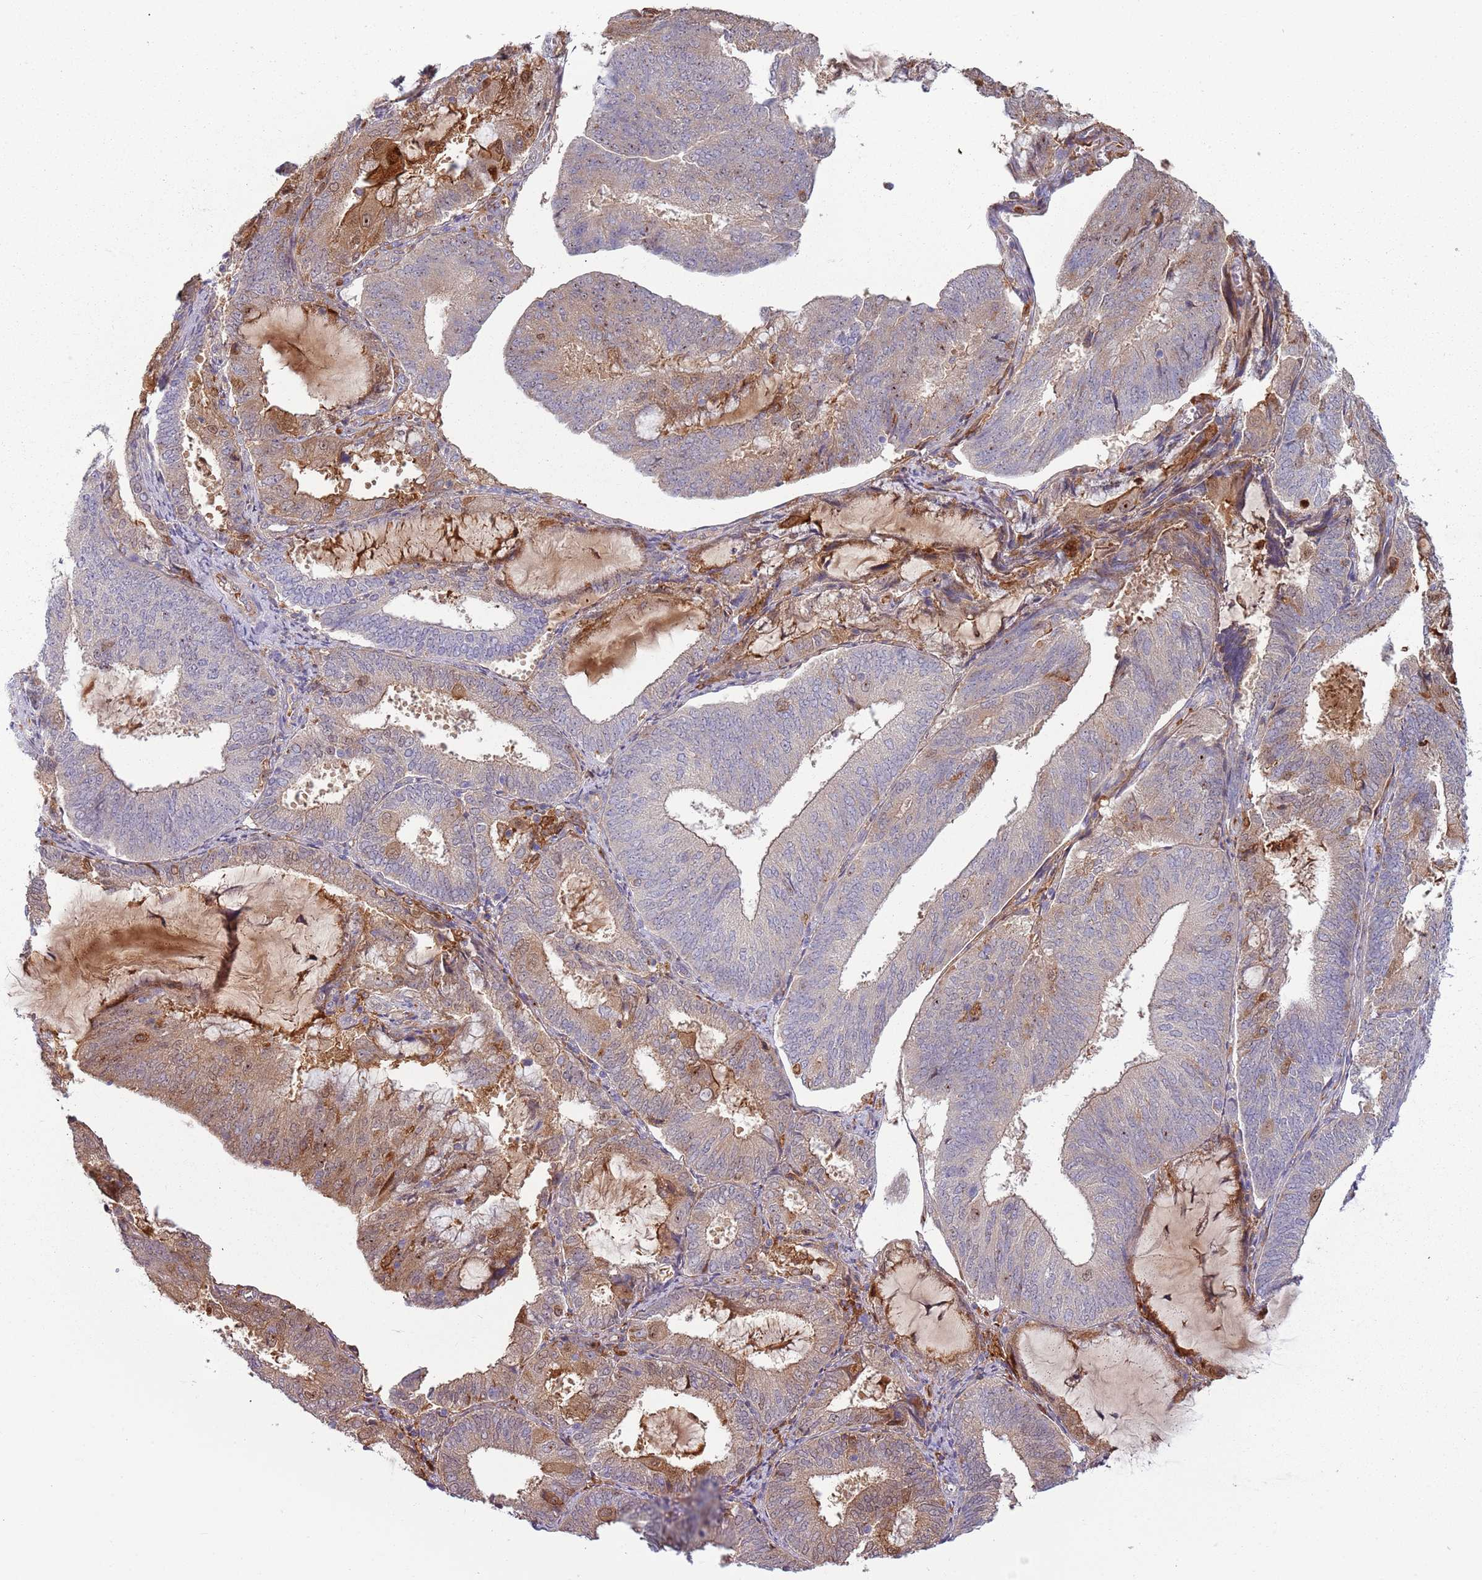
{"staining": {"intensity": "moderate", "quantity": "<25%", "location": "cytoplasmic/membranous"}, "tissue": "endometrial cancer", "cell_type": "Tumor cells", "image_type": "cancer", "snomed": [{"axis": "morphology", "description": "Adenocarcinoma, NOS"}, {"axis": "topography", "description": "Endometrium"}], "caption": "Protein staining shows moderate cytoplasmic/membranous positivity in about <25% of tumor cells in endometrial cancer.", "gene": "NADK", "patient": {"sex": "female", "age": 81}}